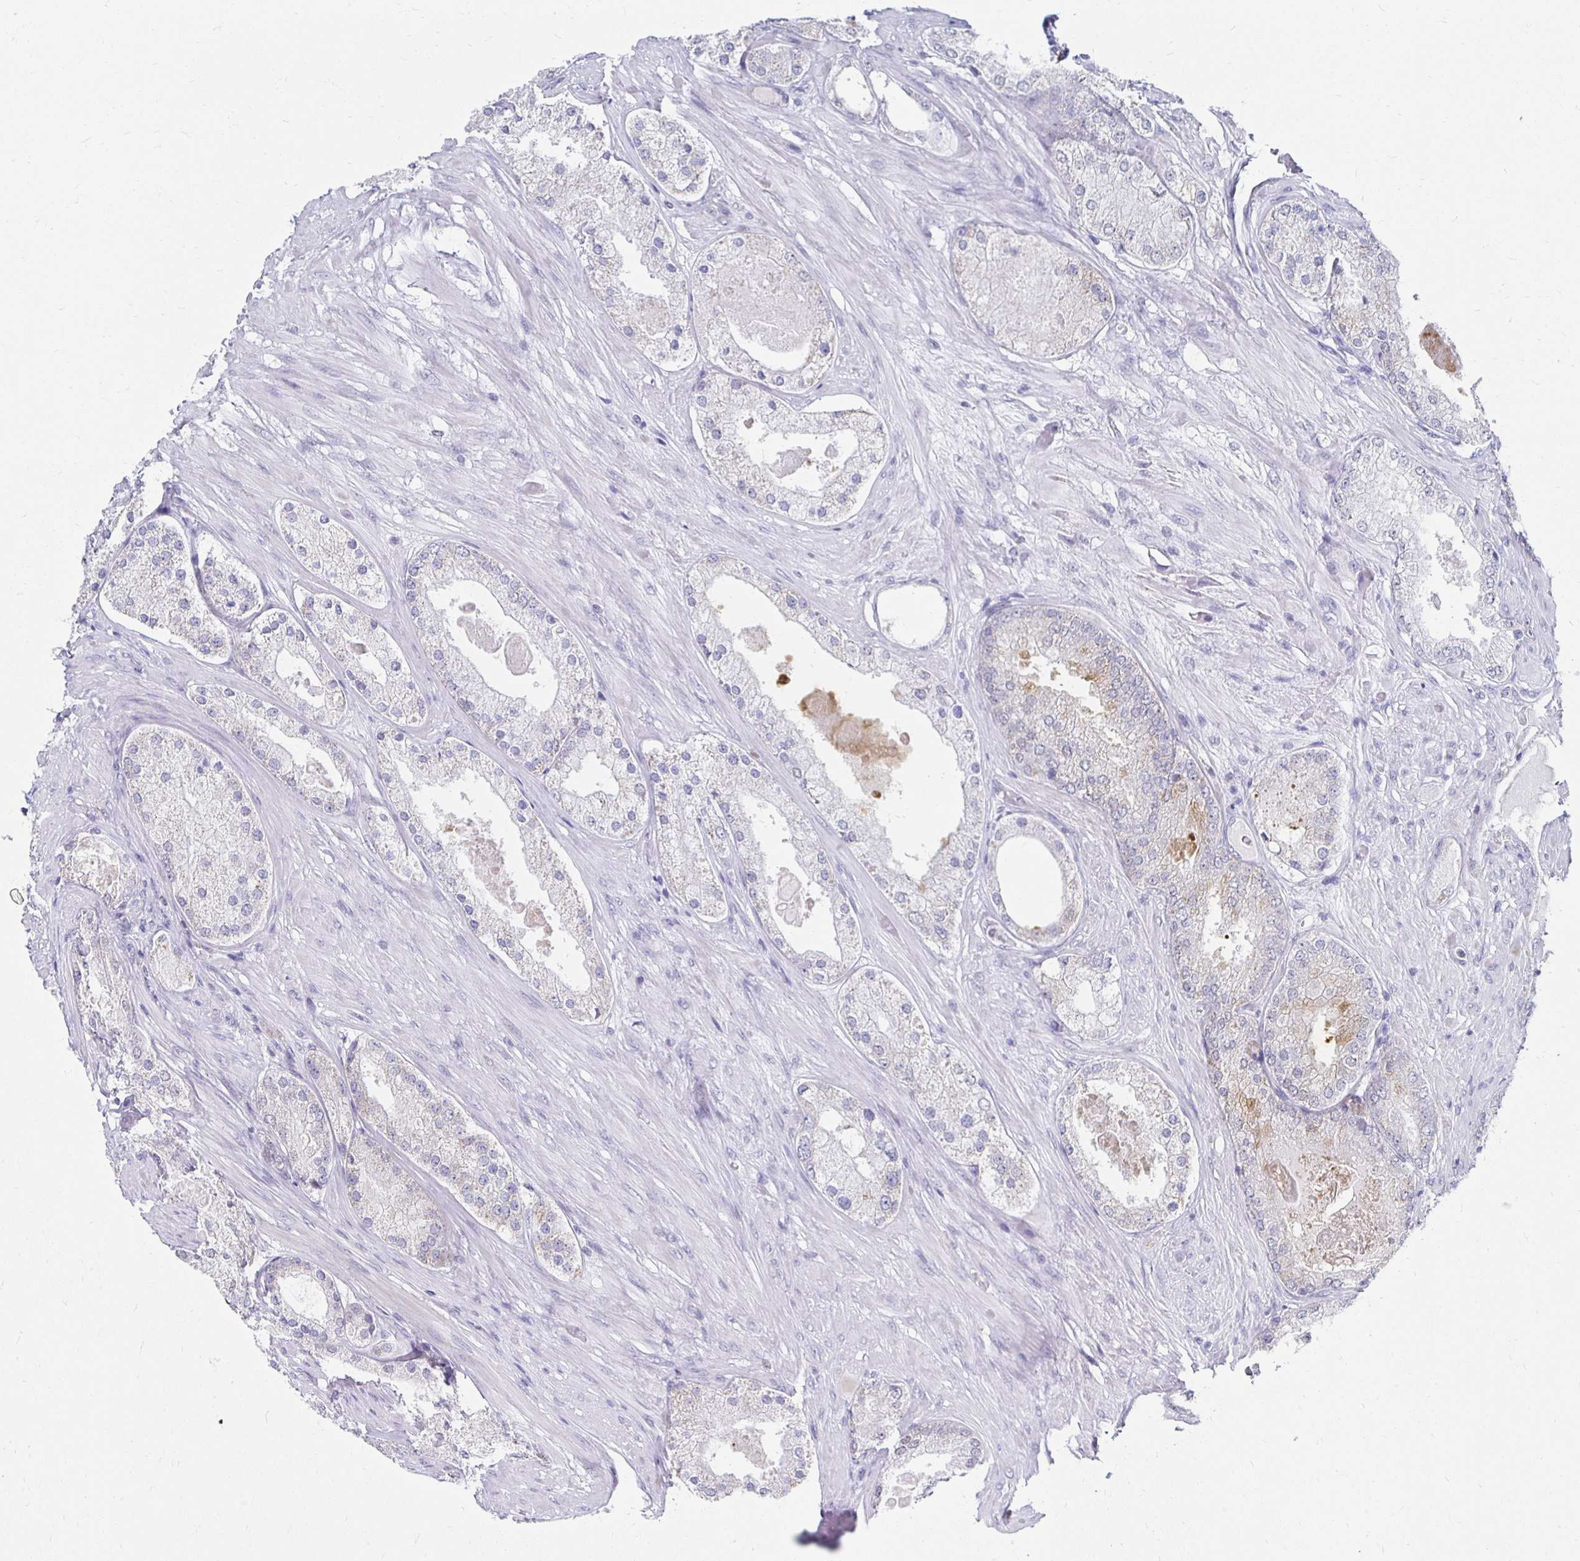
{"staining": {"intensity": "negative", "quantity": "none", "location": "none"}, "tissue": "prostate cancer", "cell_type": "Tumor cells", "image_type": "cancer", "snomed": [{"axis": "morphology", "description": "Adenocarcinoma, Low grade"}, {"axis": "topography", "description": "Prostate"}], "caption": "Immunohistochemistry (IHC) micrograph of prostate low-grade adenocarcinoma stained for a protein (brown), which reveals no staining in tumor cells.", "gene": "NOCT", "patient": {"sex": "male", "age": 68}}